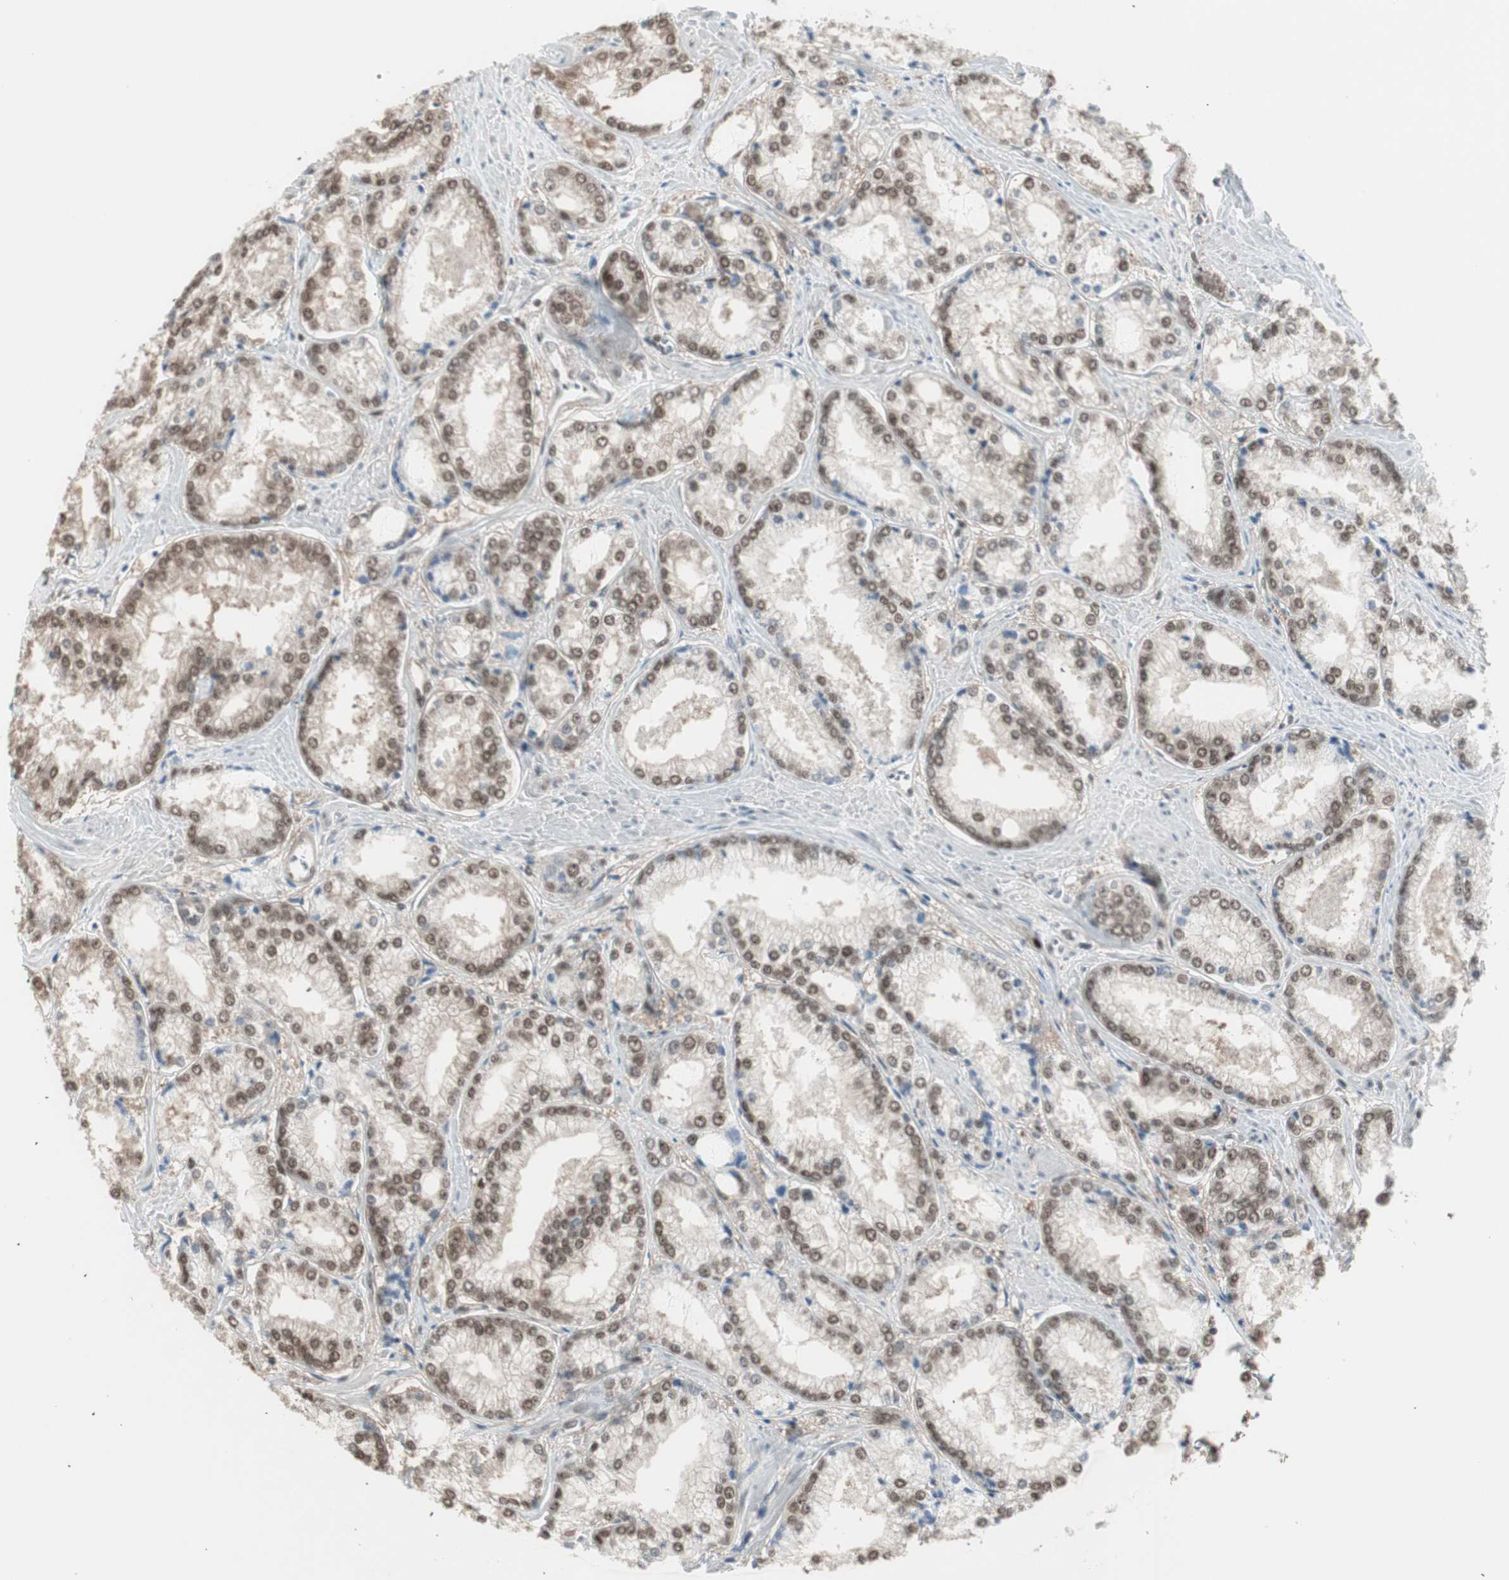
{"staining": {"intensity": "moderate", "quantity": ">75%", "location": "nuclear"}, "tissue": "prostate cancer", "cell_type": "Tumor cells", "image_type": "cancer", "snomed": [{"axis": "morphology", "description": "Adenocarcinoma, Low grade"}, {"axis": "topography", "description": "Prostate"}], "caption": "Tumor cells demonstrate medium levels of moderate nuclear positivity in about >75% of cells in adenocarcinoma (low-grade) (prostate).", "gene": "LONP2", "patient": {"sex": "male", "age": 64}}